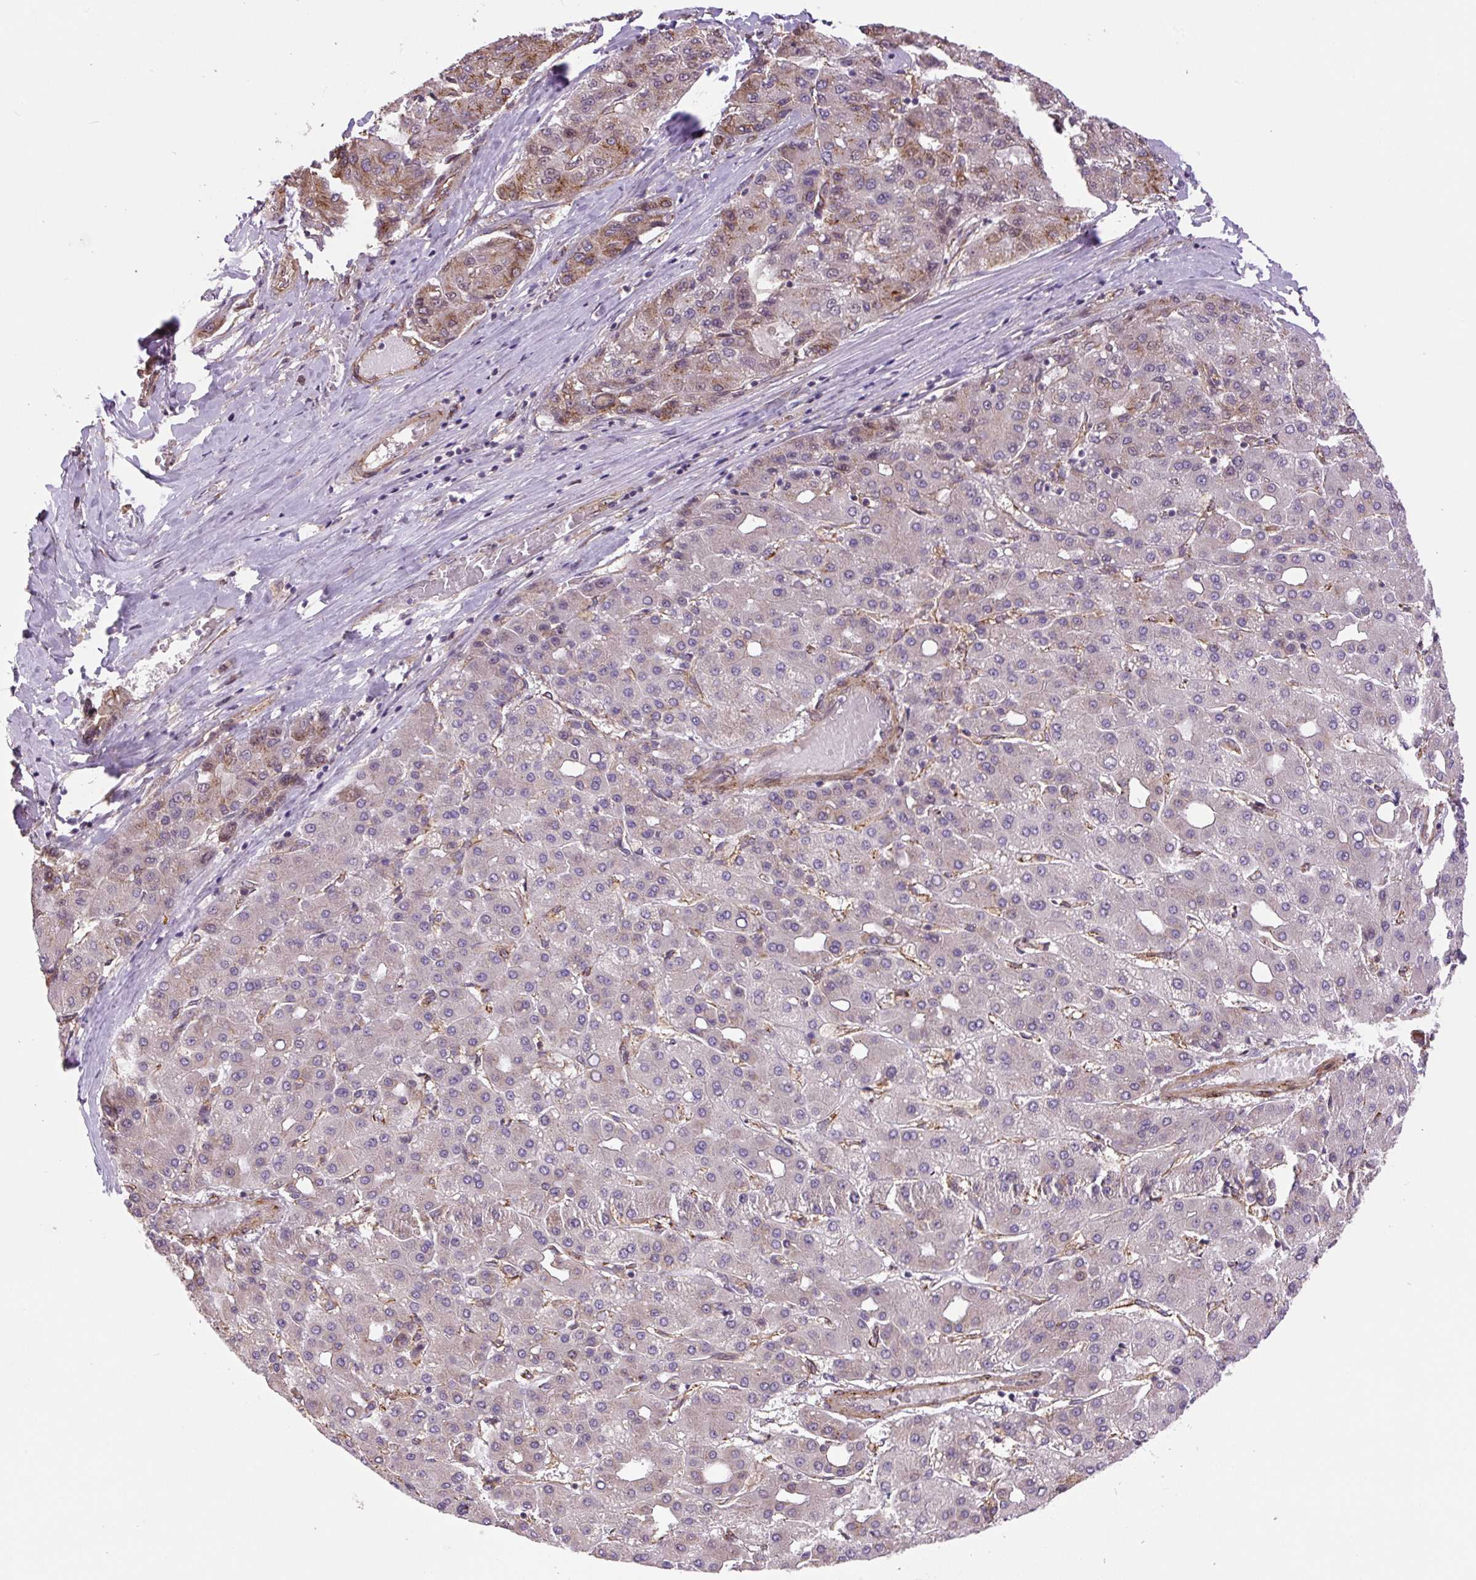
{"staining": {"intensity": "moderate", "quantity": "<25%", "location": "cytoplasmic/membranous"}, "tissue": "liver cancer", "cell_type": "Tumor cells", "image_type": "cancer", "snomed": [{"axis": "morphology", "description": "Carcinoma, Hepatocellular, NOS"}, {"axis": "topography", "description": "Liver"}], "caption": "Hepatocellular carcinoma (liver) stained with DAB (3,3'-diaminobenzidine) IHC displays low levels of moderate cytoplasmic/membranous expression in about <25% of tumor cells. The staining is performed using DAB (3,3'-diaminobenzidine) brown chromogen to label protein expression. The nuclei are counter-stained blue using hematoxylin.", "gene": "SEPTIN10", "patient": {"sex": "male", "age": 65}}